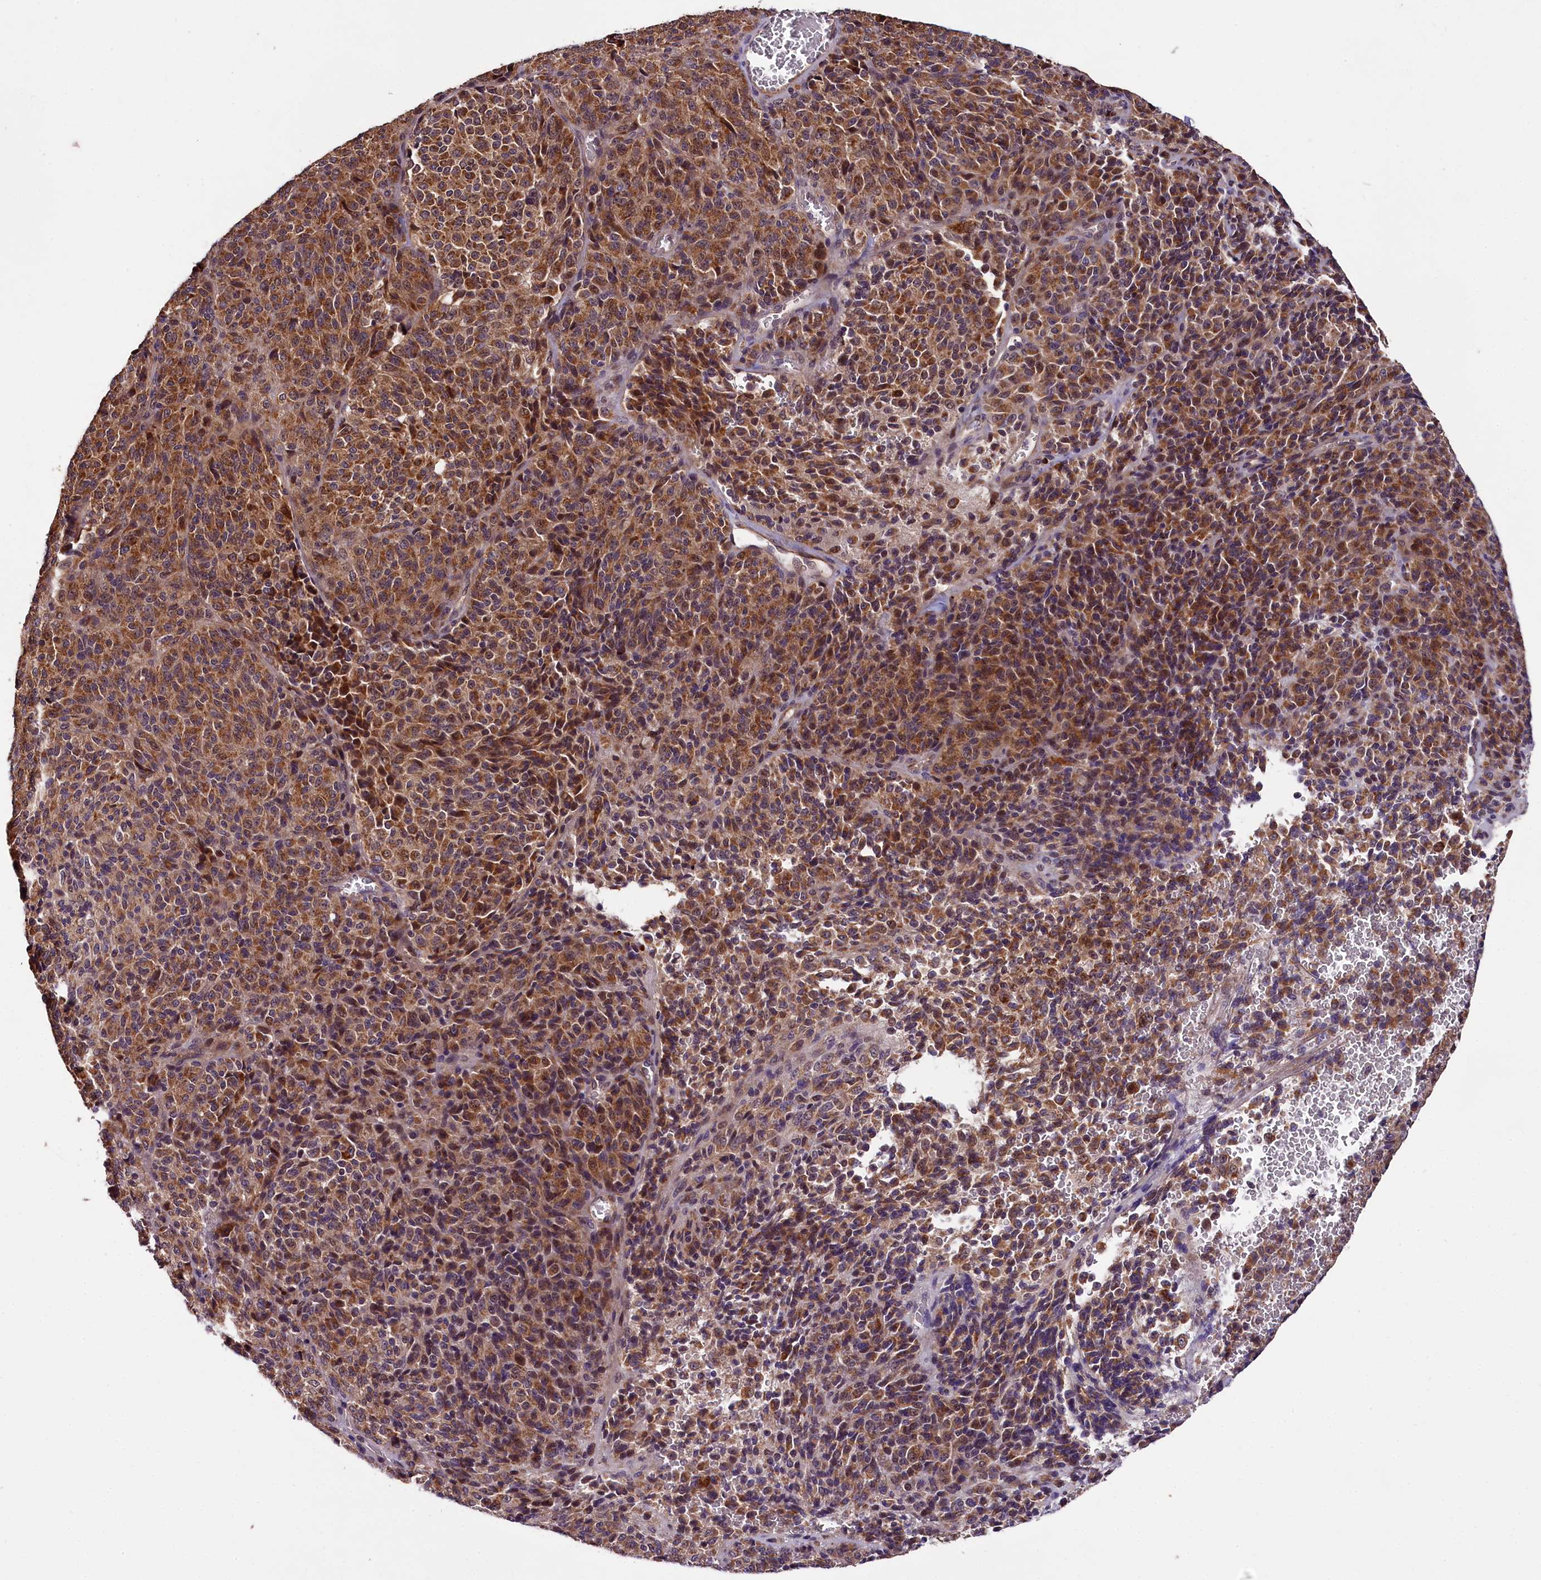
{"staining": {"intensity": "strong", "quantity": ">75%", "location": "cytoplasmic/membranous"}, "tissue": "melanoma", "cell_type": "Tumor cells", "image_type": "cancer", "snomed": [{"axis": "morphology", "description": "Malignant melanoma, Metastatic site"}, {"axis": "topography", "description": "Brain"}], "caption": "Tumor cells reveal strong cytoplasmic/membranous expression in about >75% of cells in malignant melanoma (metastatic site). Nuclei are stained in blue.", "gene": "DOHH", "patient": {"sex": "female", "age": 56}}